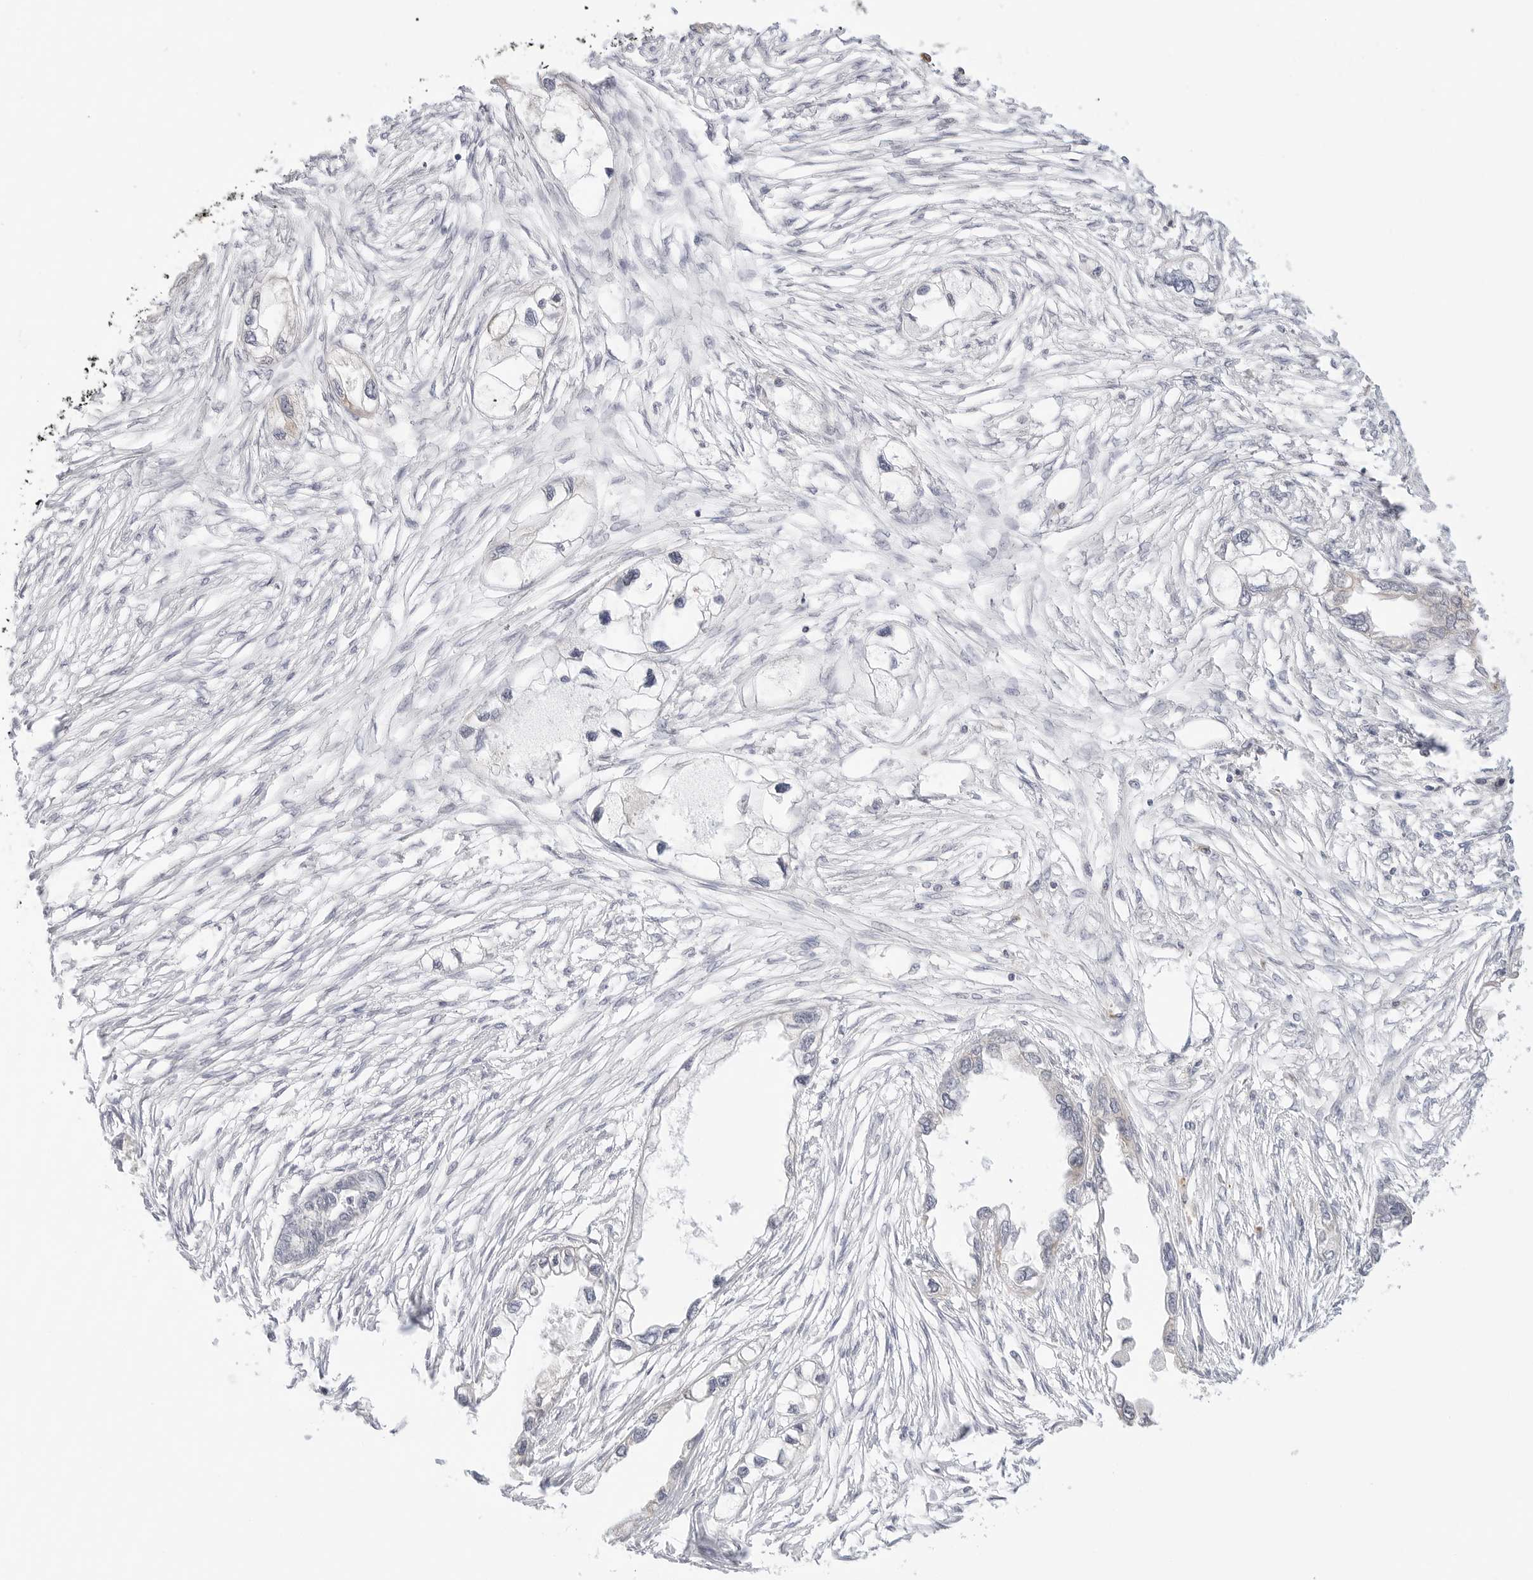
{"staining": {"intensity": "negative", "quantity": "none", "location": "none"}, "tissue": "endometrial cancer", "cell_type": "Tumor cells", "image_type": "cancer", "snomed": [{"axis": "morphology", "description": "Adenocarcinoma, NOS"}, {"axis": "morphology", "description": "Adenocarcinoma, metastatic, NOS"}, {"axis": "topography", "description": "Adipose tissue"}, {"axis": "topography", "description": "Endometrium"}], "caption": "Immunohistochemistry micrograph of human adenocarcinoma (endometrial) stained for a protein (brown), which demonstrates no positivity in tumor cells. (Stains: DAB immunohistochemistry (IHC) with hematoxylin counter stain, Microscopy: brightfield microscopy at high magnification).", "gene": "ERO1B", "patient": {"sex": "female", "age": 67}}